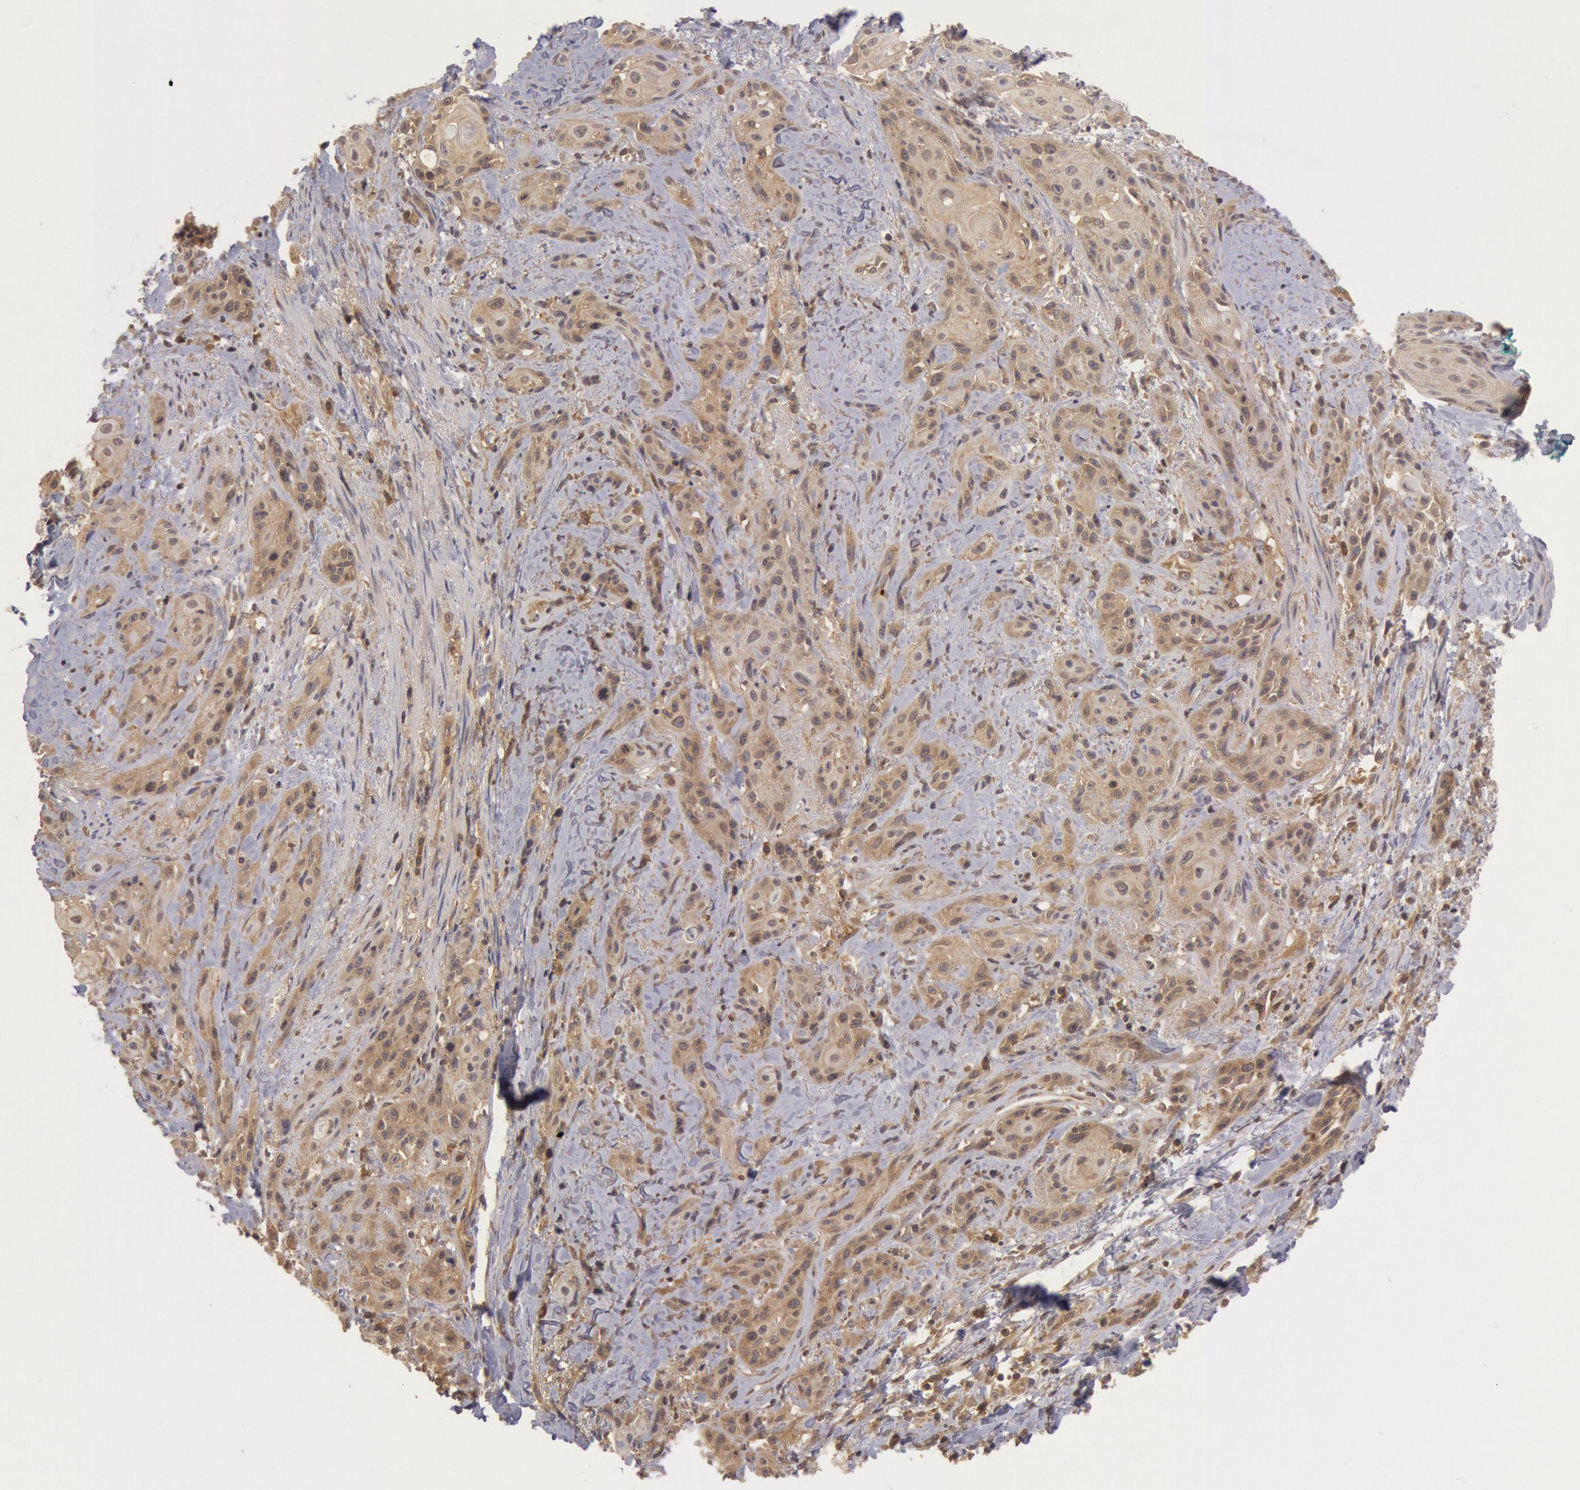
{"staining": {"intensity": "moderate", "quantity": ">75%", "location": "cytoplasmic/membranous"}, "tissue": "skin cancer", "cell_type": "Tumor cells", "image_type": "cancer", "snomed": [{"axis": "morphology", "description": "Squamous cell carcinoma, NOS"}, {"axis": "topography", "description": "Skin"}, {"axis": "topography", "description": "Anal"}], "caption": "Immunohistochemistry of human skin squamous cell carcinoma shows medium levels of moderate cytoplasmic/membranous positivity in approximately >75% of tumor cells.", "gene": "BRAF", "patient": {"sex": "male", "age": 64}}